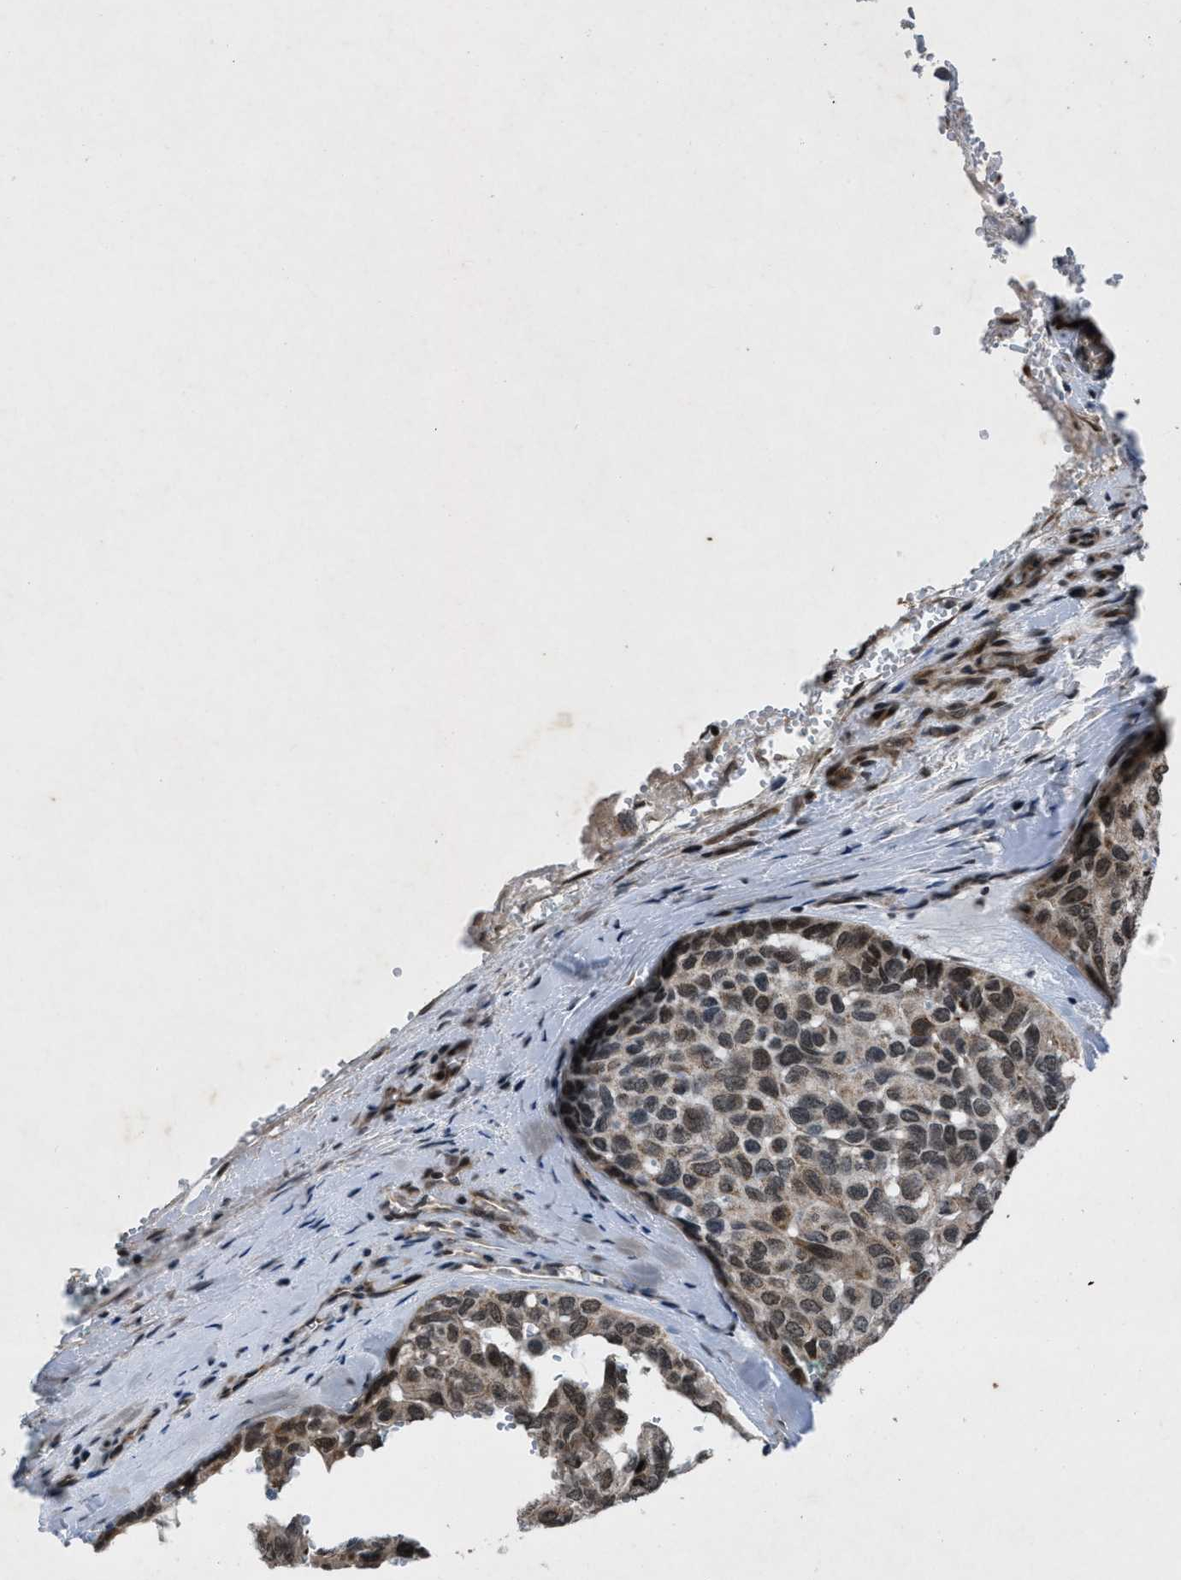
{"staining": {"intensity": "moderate", "quantity": "25%-75%", "location": "nuclear"}, "tissue": "head and neck cancer", "cell_type": "Tumor cells", "image_type": "cancer", "snomed": [{"axis": "morphology", "description": "Adenocarcinoma, NOS"}, {"axis": "topography", "description": "Salivary gland, NOS"}, {"axis": "topography", "description": "Head-Neck"}], "caption": "Adenocarcinoma (head and neck) stained with DAB immunohistochemistry exhibits medium levels of moderate nuclear positivity in about 25%-75% of tumor cells.", "gene": "ZNHIT1", "patient": {"sex": "female", "age": 76}}